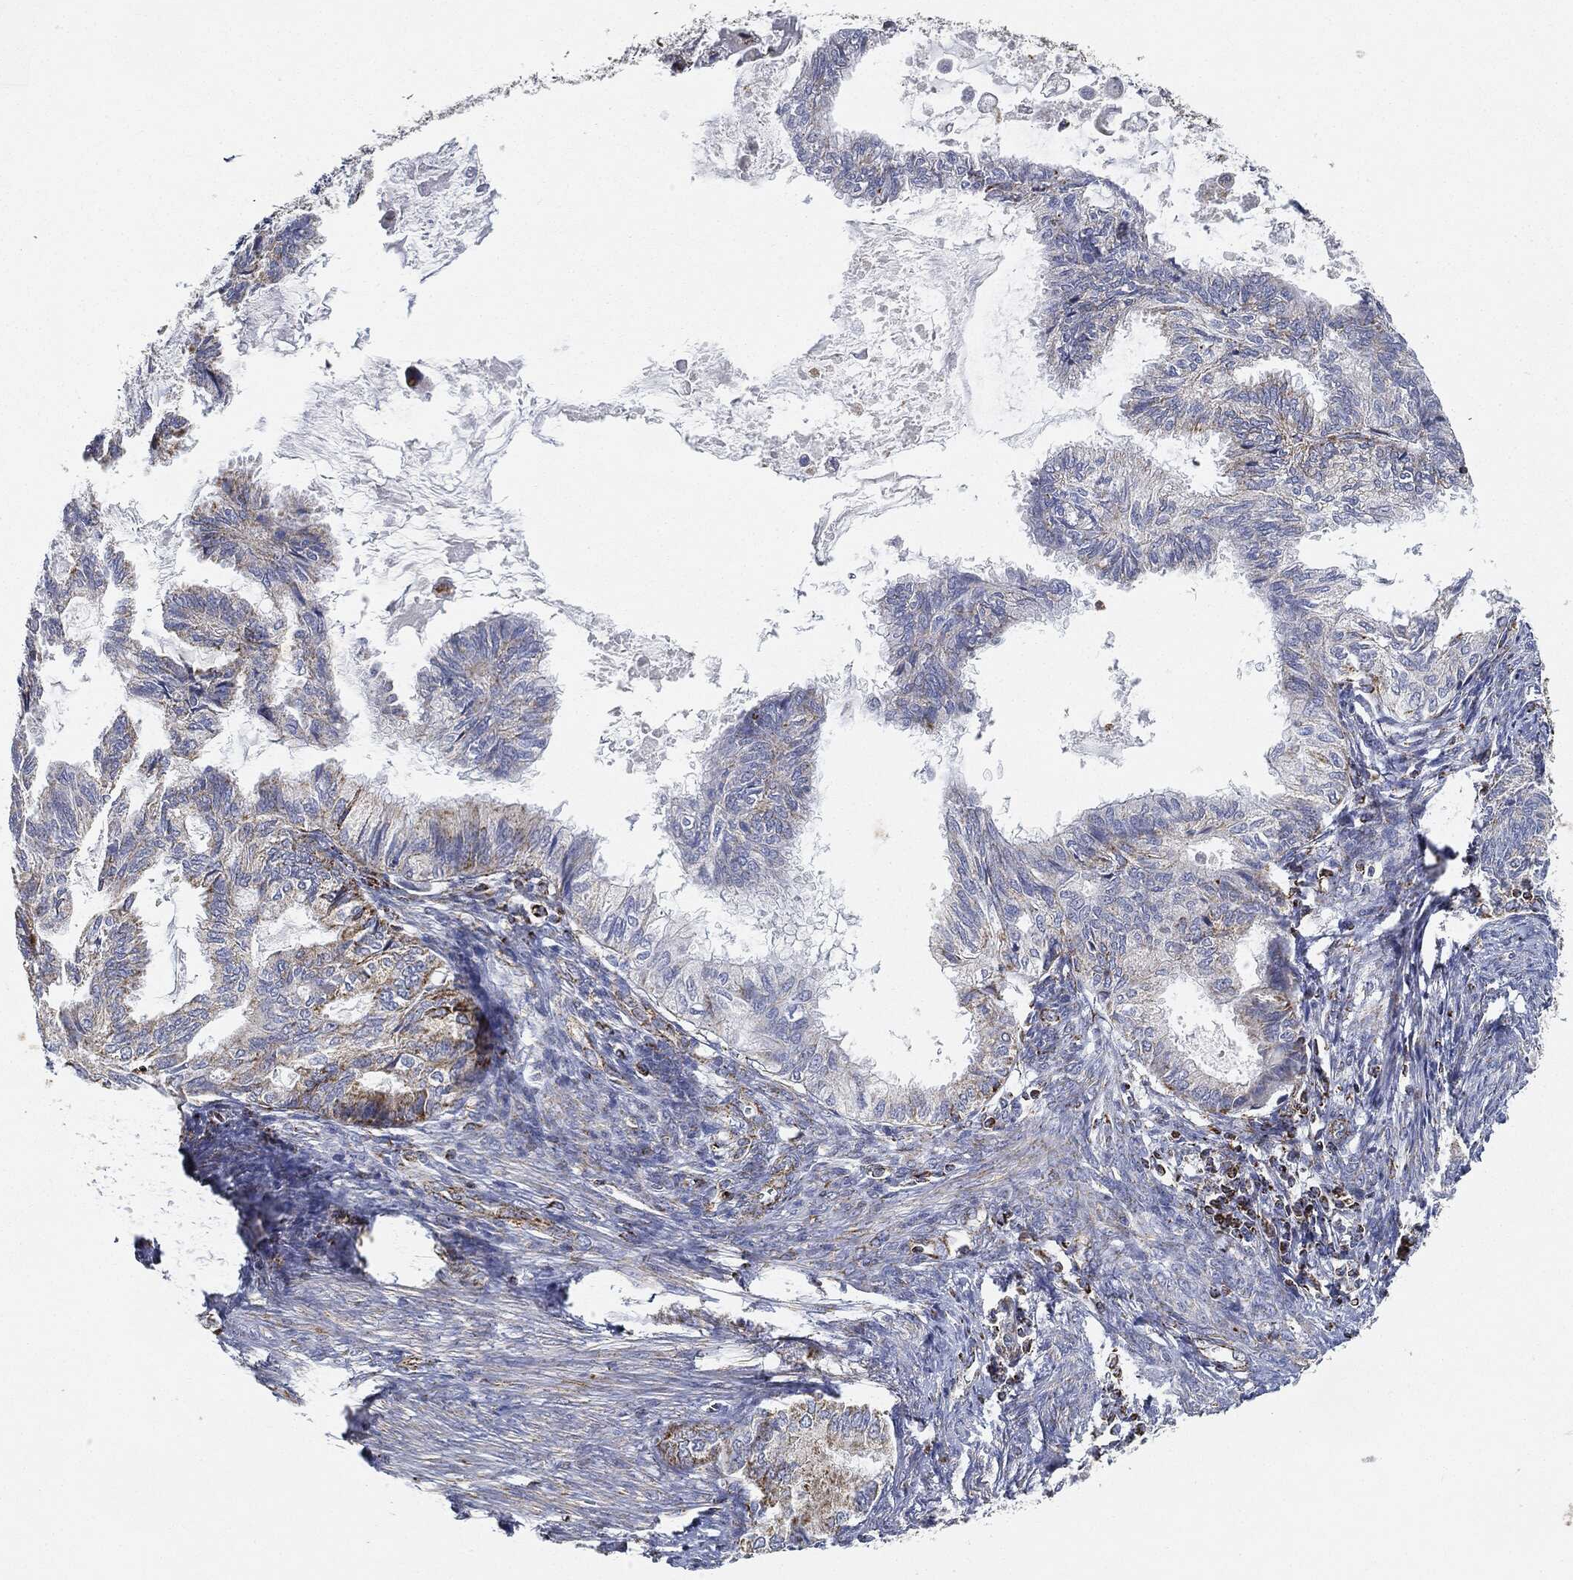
{"staining": {"intensity": "negative", "quantity": "none", "location": "none"}, "tissue": "endometrial cancer", "cell_type": "Tumor cells", "image_type": "cancer", "snomed": [{"axis": "morphology", "description": "Adenocarcinoma, NOS"}, {"axis": "topography", "description": "Endometrium"}], "caption": "This is an IHC histopathology image of adenocarcinoma (endometrial). There is no expression in tumor cells.", "gene": "CAPN15", "patient": {"sex": "female", "age": 86}}